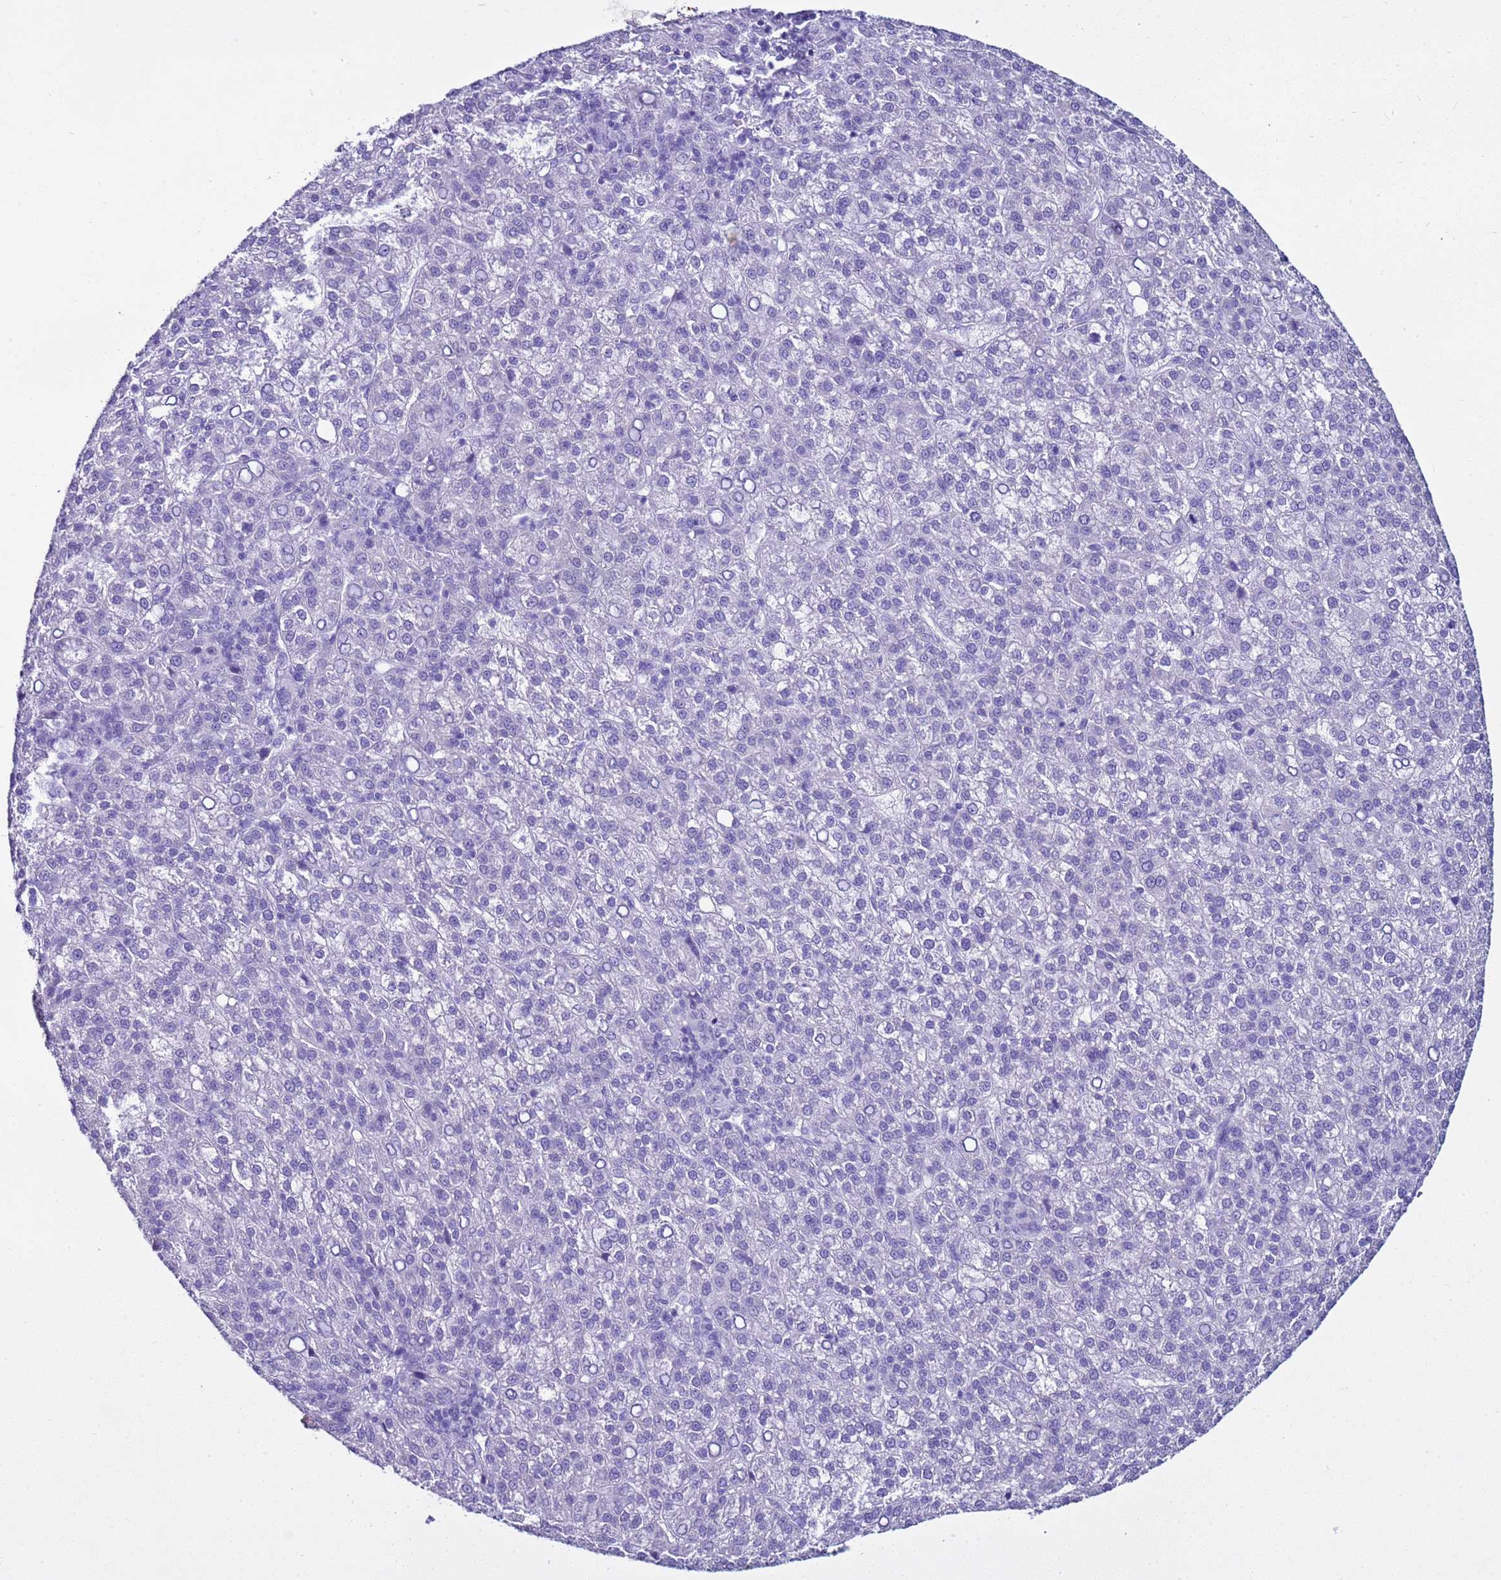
{"staining": {"intensity": "negative", "quantity": "none", "location": "none"}, "tissue": "liver cancer", "cell_type": "Tumor cells", "image_type": "cancer", "snomed": [{"axis": "morphology", "description": "Carcinoma, Hepatocellular, NOS"}, {"axis": "topography", "description": "Liver"}], "caption": "Human hepatocellular carcinoma (liver) stained for a protein using immunohistochemistry (IHC) reveals no expression in tumor cells.", "gene": "LCMT1", "patient": {"sex": "female", "age": 58}}